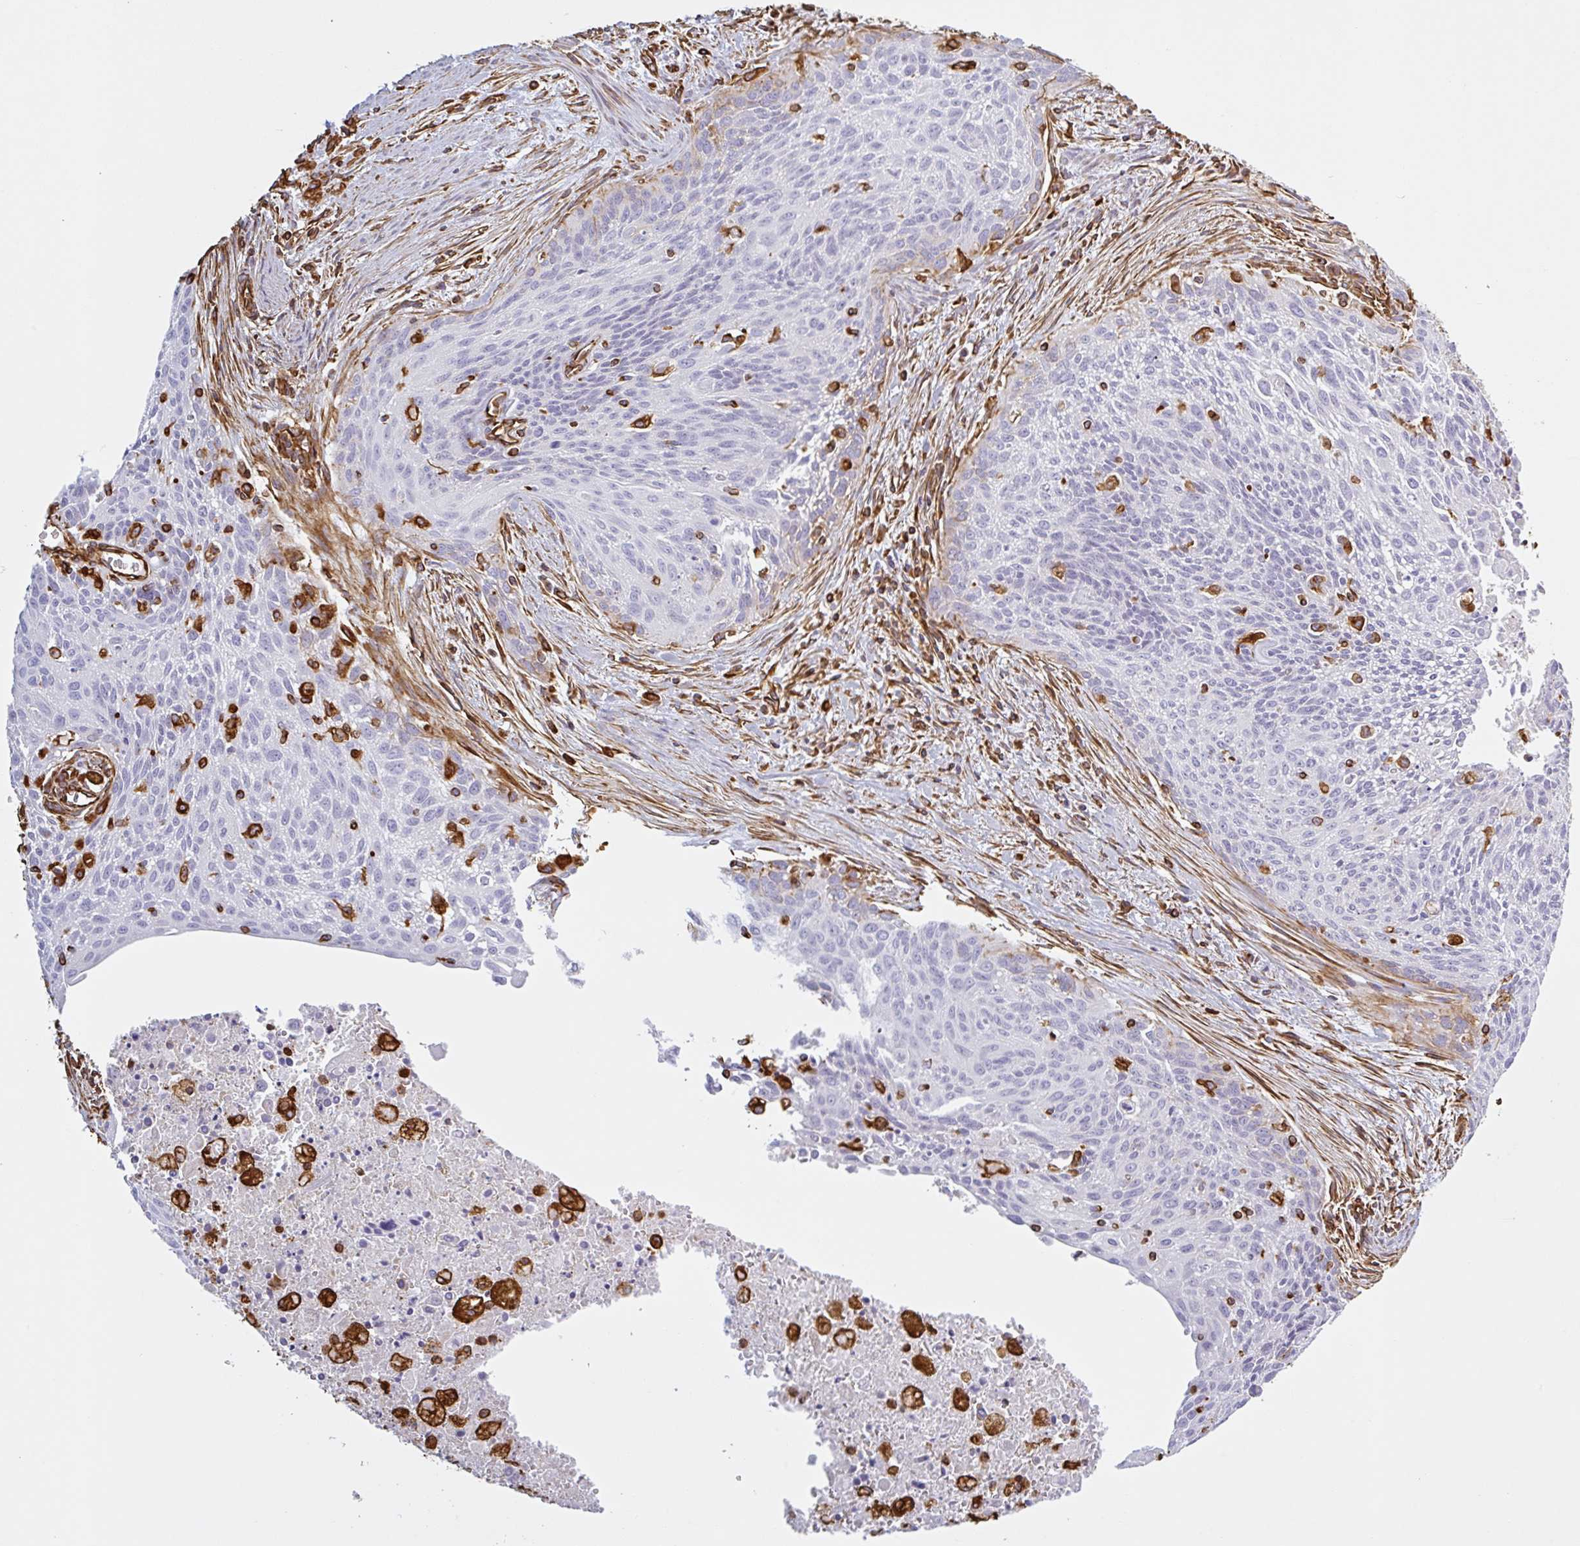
{"staining": {"intensity": "negative", "quantity": "none", "location": "none"}, "tissue": "cervical cancer", "cell_type": "Tumor cells", "image_type": "cancer", "snomed": [{"axis": "morphology", "description": "Squamous cell carcinoma, NOS"}, {"axis": "topography", "description": "Cervix"}], "caption": "IHC histopathology image of neoplastic tissue: cervical cancer (squamous cell carcinoma) stained with DAB (3,3'-diaminobenzidine) exhibits no significant protein staining in tumor cells.", "gene": "PPFIA1", "patient": {"sex": "female", "age": 55}}